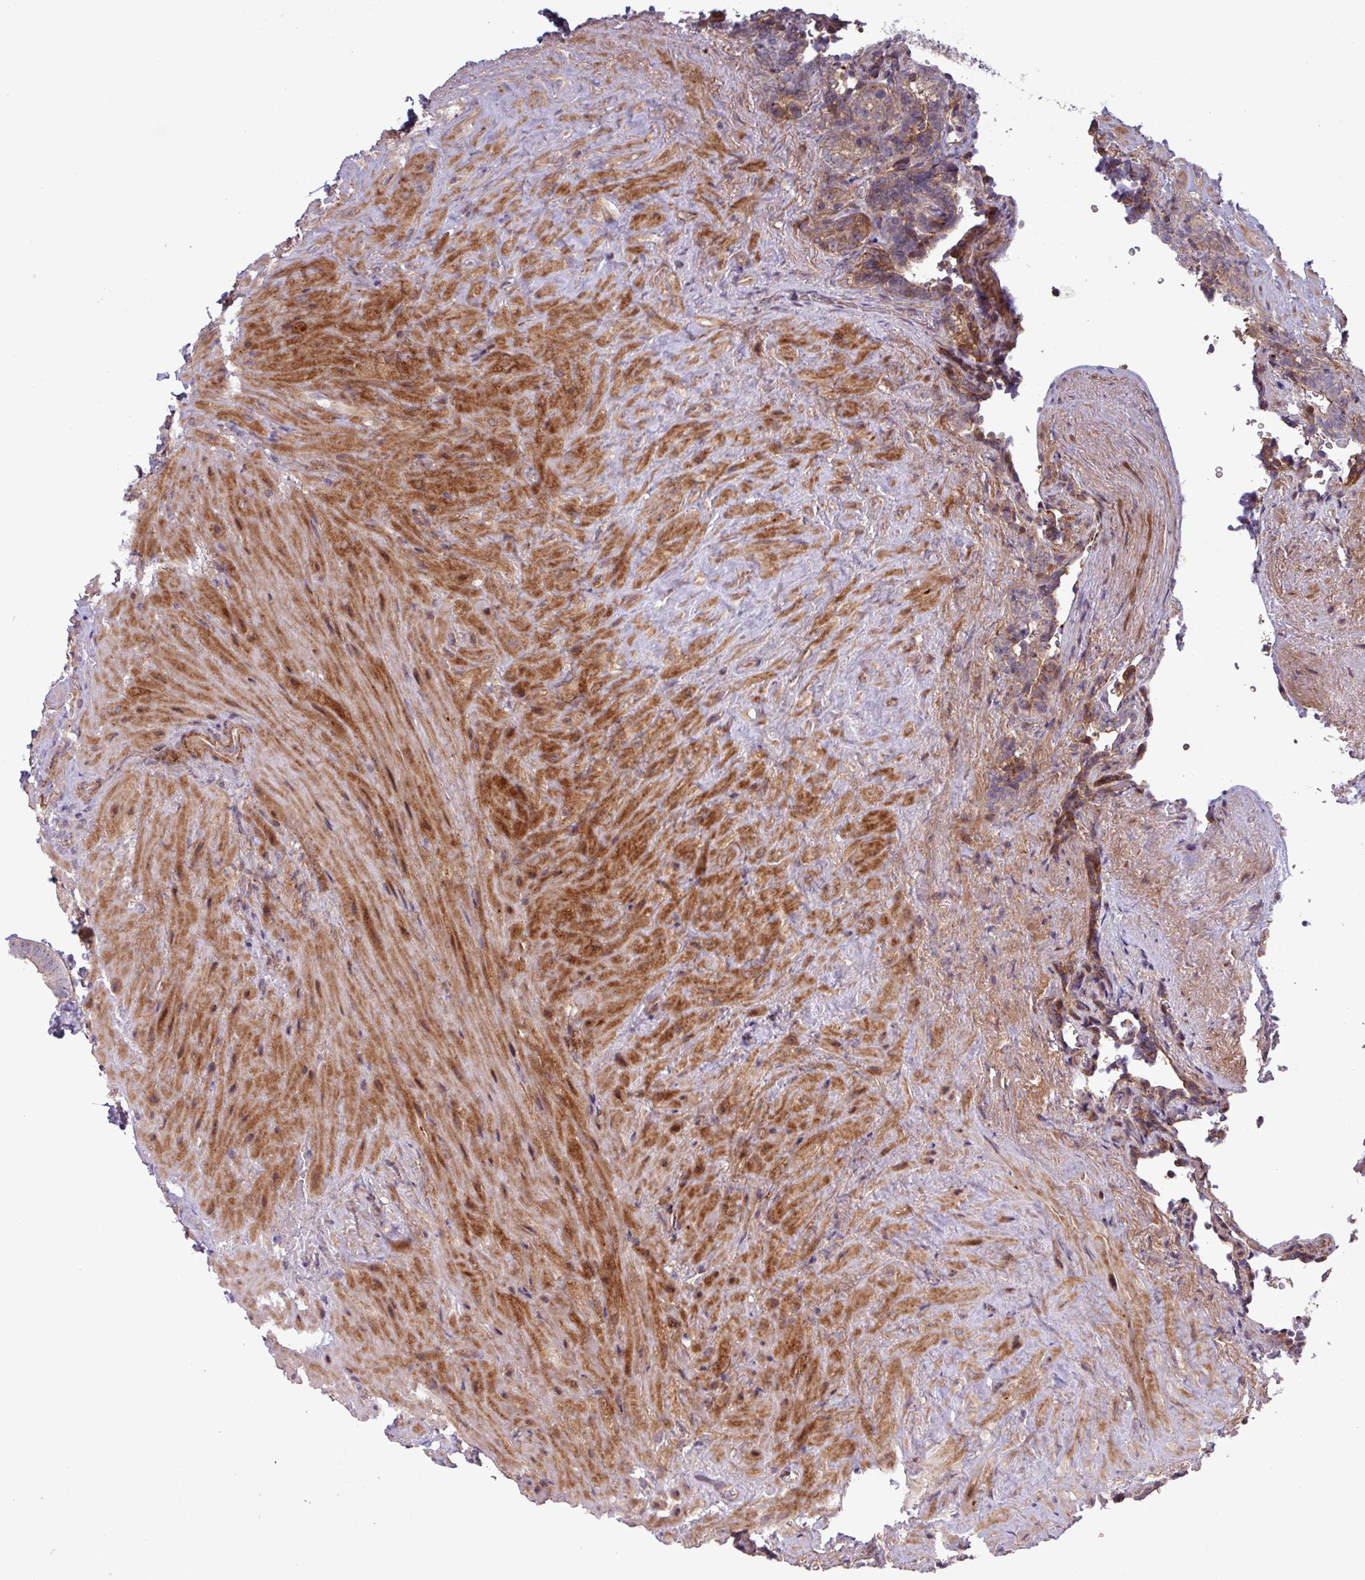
{"staining": {"intensity": "moderate", "quantity": "<25%", "location": "cytoplasmic/membranous"}, "tissue": "seminal vesicle", "cell_type": "Glandular cells", "image_type": "normal", "snomed": [{"axis": "morphology", "description": "Normal tissue, NOS"}, {"axis": "topography", "description": "Seminal veicle"}], "caption": "About <25% of glandular cells in normal human seminal vesicle display moderate cytoplasmic/membranous protein expression as visualized by brown immunohistochemical staining.", "gene": "TNFSF12", "patient": {"sex": "male", "age": 62}}